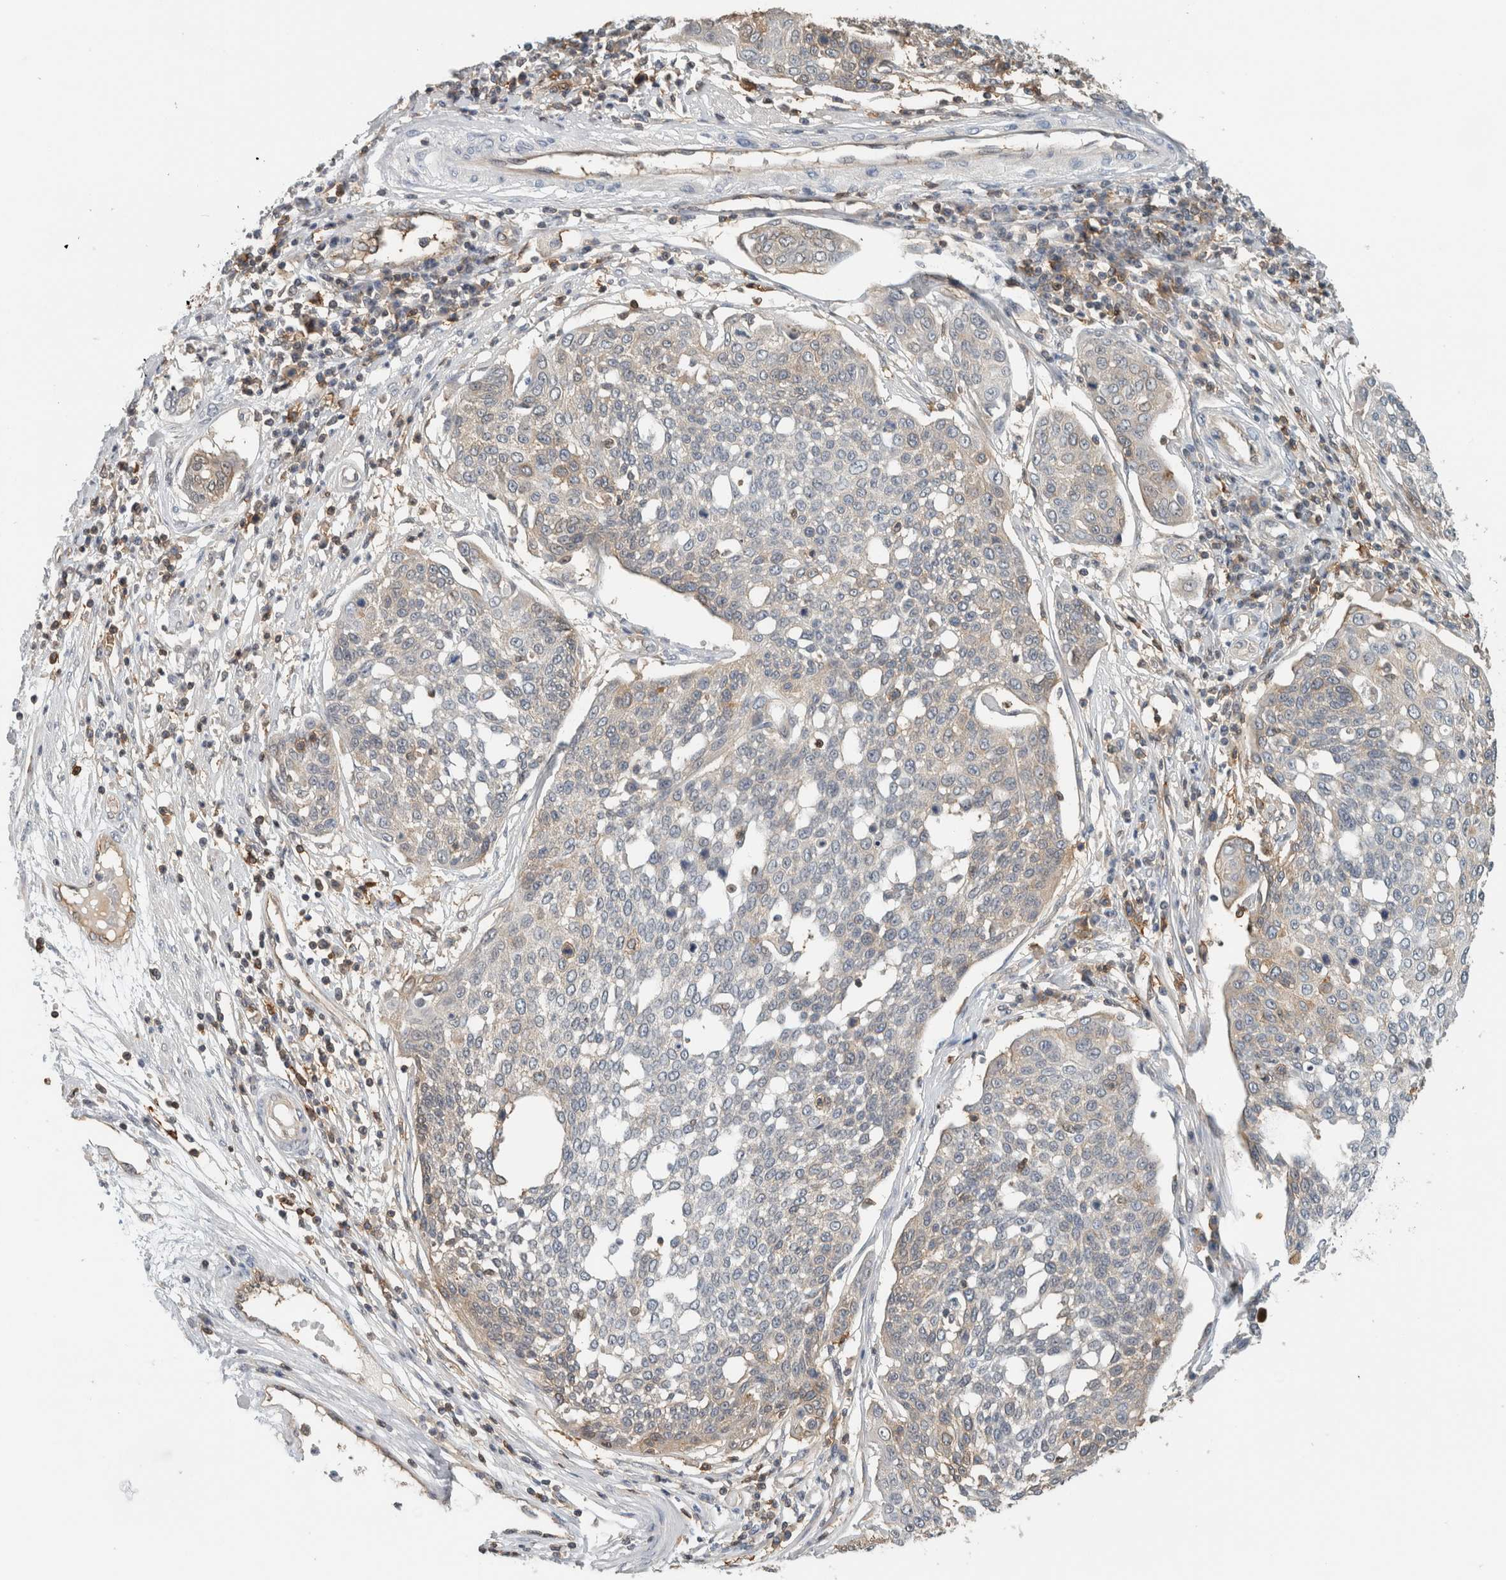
{"staining": {"intensity": "weak", "quantity": "<25%", "location": "cytoplasmic/membranous"}, "tissue": "cervical cancer", "cell_type": "Tumor cells", "image_type": "cancer", "snomed": [{"axis": "morphology", "description": "Squamous cell carcinoma, NOS"}, {"axis": "topography", "description": "Cervix"}], "caption": "DAB (3,3'-diaminobenzidine) immunohistochemical staining of human squamous cell carcinoma (cervical) reveals no significant staining in tumor cells.", "gene": "PFDN4", "patient": {"sex": "female", "age": 34}}